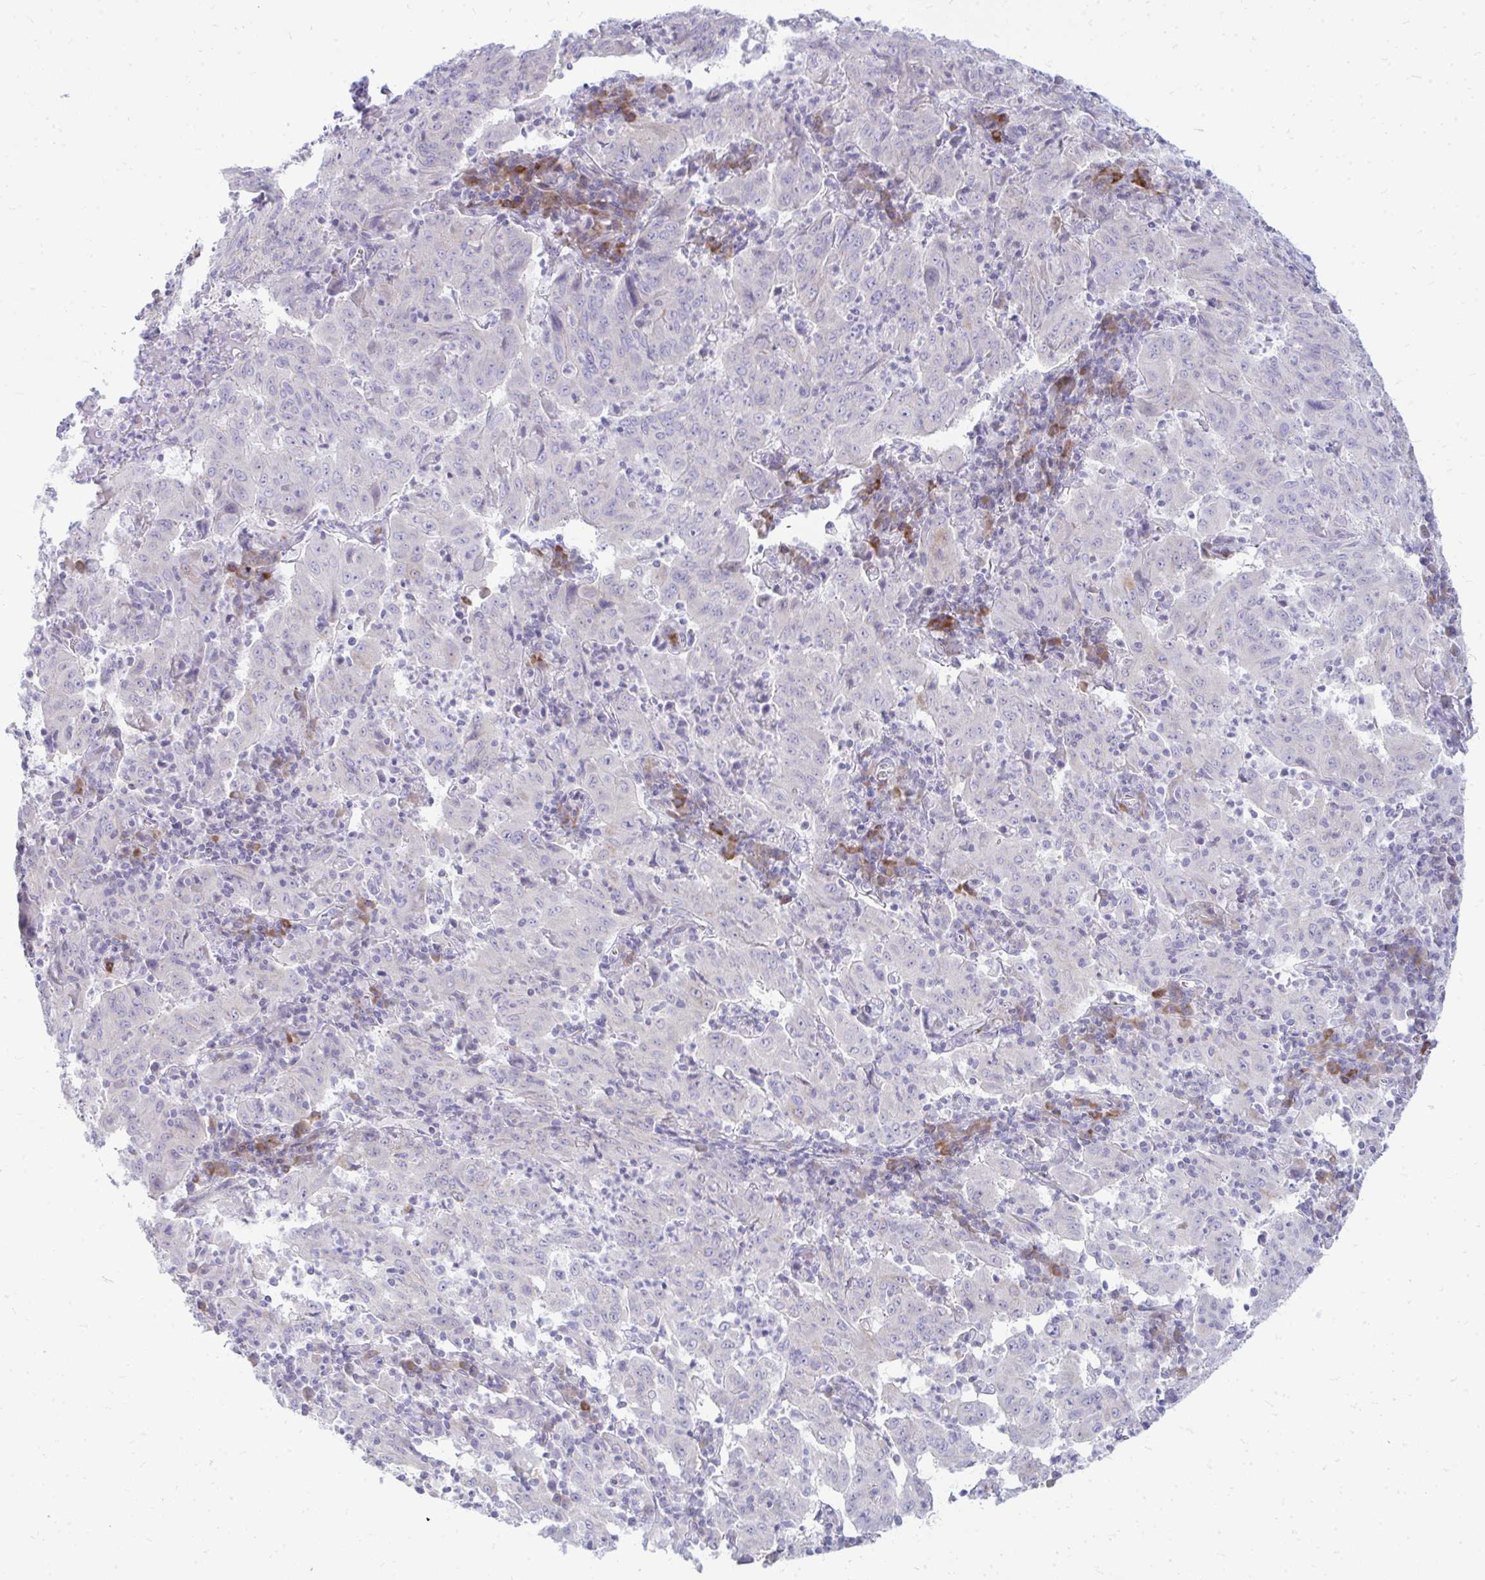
{"staining": {"intensity": "negative", "quantity": "none", "location": "none"}, "tissue": "pancreatic cancer", "cell_type": "Tumor cells", "image_type": "cancer", "snomed": [{"axis": "morphology", "description": "Adenocarcinoma, NOS"}, {"axis": "topography", "description": "Pancreas"}], "caption": "IHC photomicrograph of pancreatic cancer (adenocarcinoma) stained for a protein (brown), which shows no staining in tumor cells.", "gene": "TSPEAR", "patient": {"sex": "male", "age": 63}}